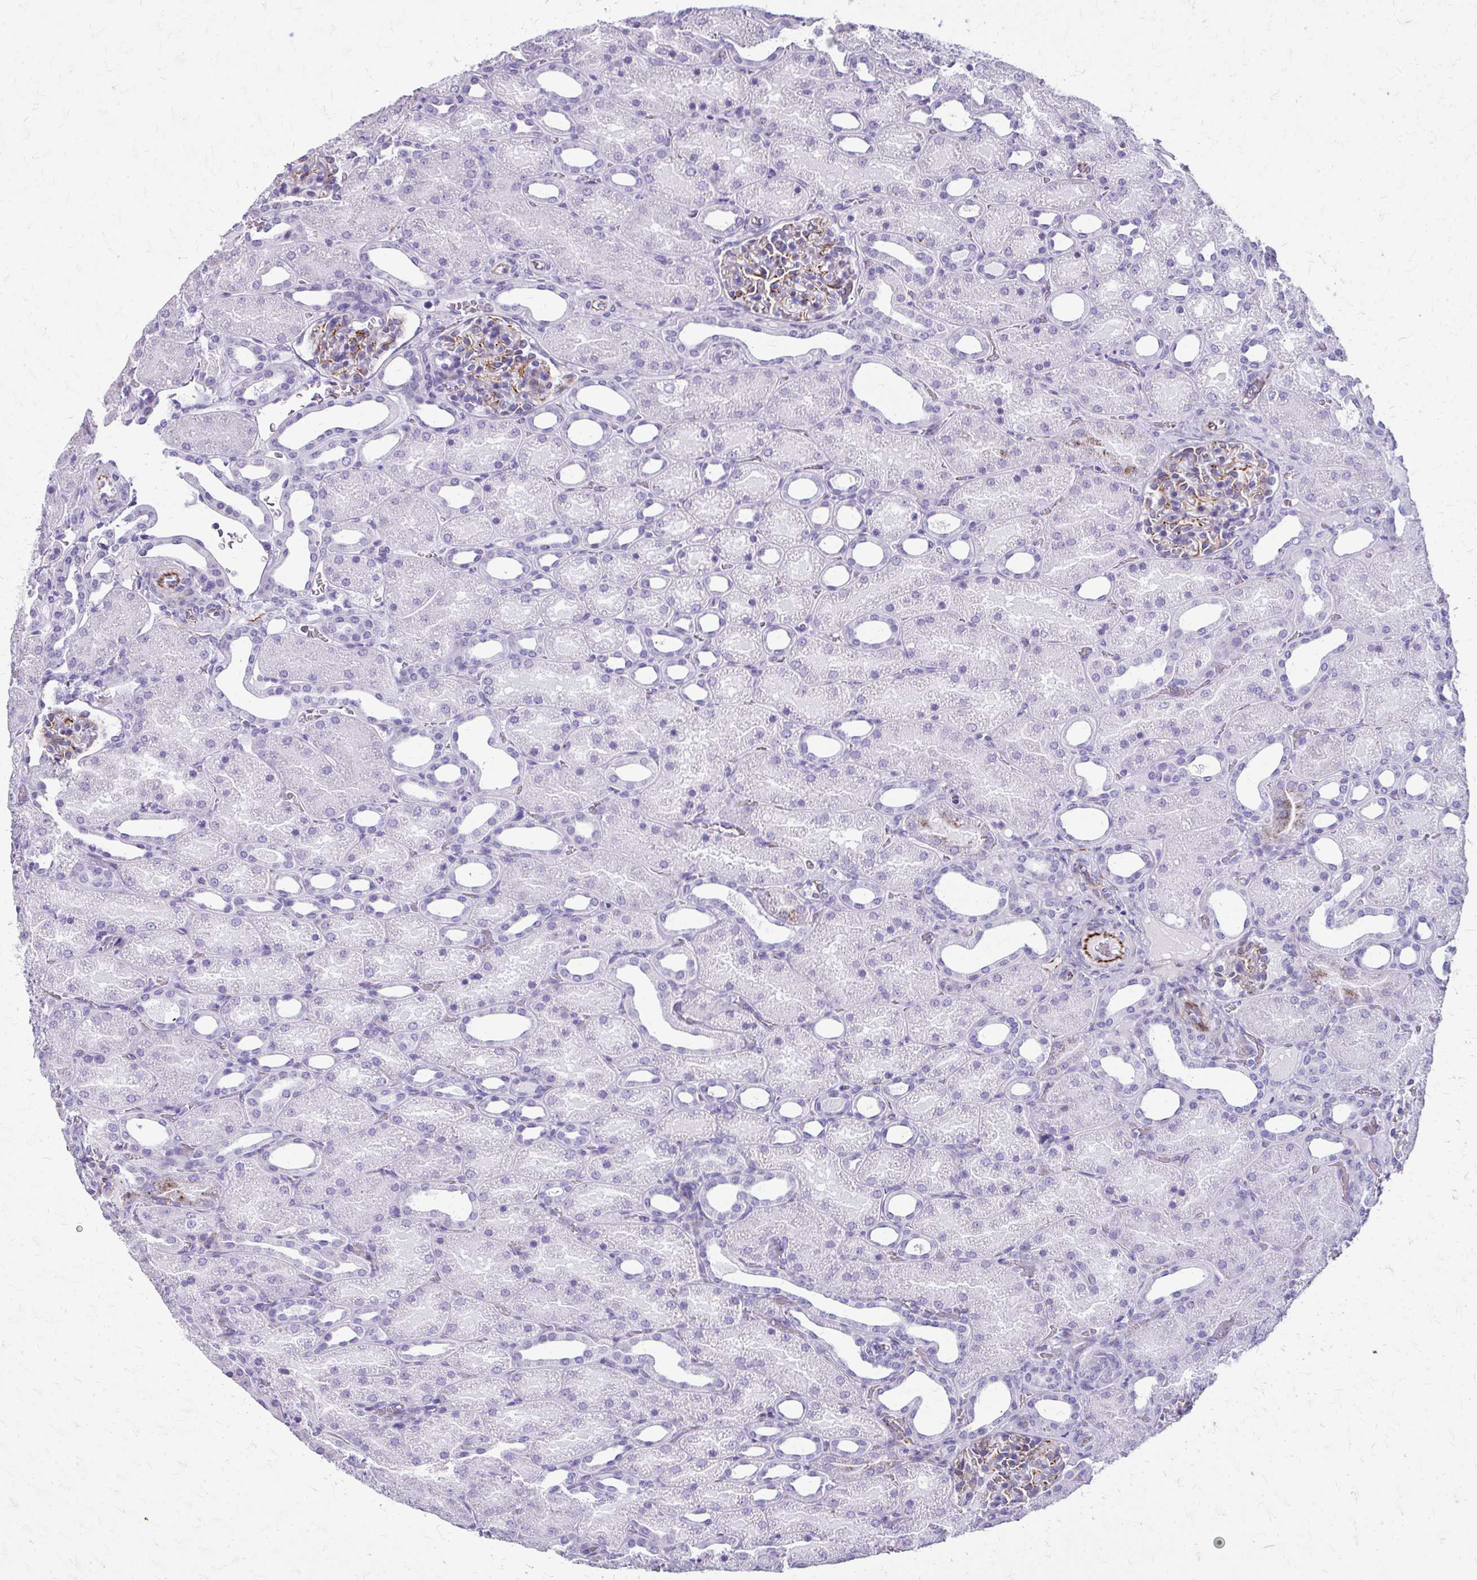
{"staining": {"intensity": "moderate", "quantity": "<25%", "location": "cytoplasmic/membranous"}, "tissue": "kidney", "cell_type": "Cells in glomeruli", "image_type": "normal", "snomed": [{"axis": "morphology", "description": "Normal tissue, NOS"}, {"axis": "topography", "description": "Kidney"}], "caption": "An IHC image of unremarkable tissue is shown. Protein staining in brown shows moderate cytoplasmic/membranous positivity in kidney within cells in glomeruli.", "gene": "TRIM6", "patient": {"sex": "male", "age": 2}}